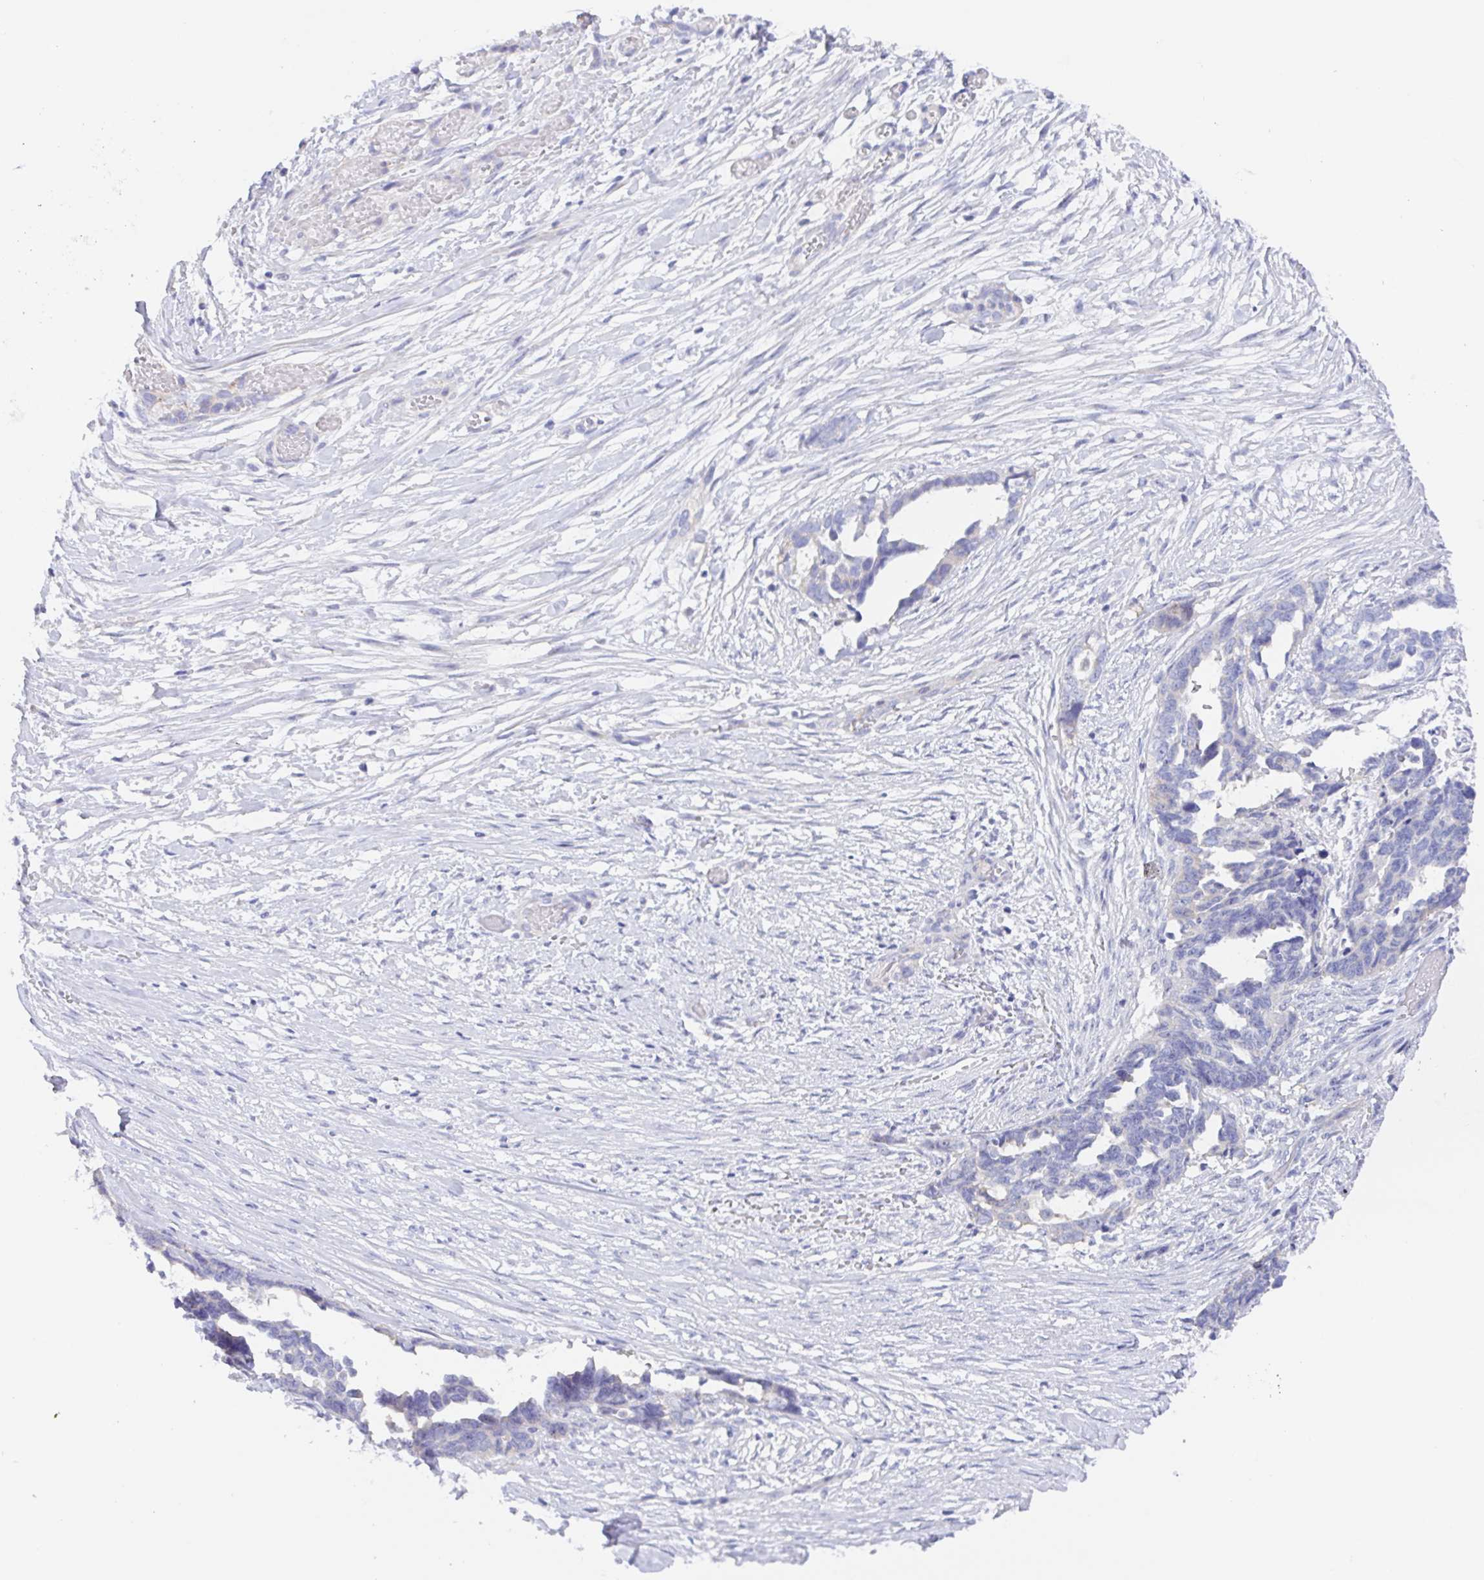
{"staining": {"intensity": "negative", "quantity": "none", "location": "none"}, "tissue": "ovarian cancer", "cell_type": "Tumor cells", "image_type": "cancer", "snomed": [{"axis": "morphology", "description": "Cystadenocarcinoma, serous, NOS"}, {"axis": "topography", "description": "Ovary"}], "caption": "Protein analysis of serous cystadenocarcinoma (ovarian) exhibits no significant staining in tumor cells. (Stains: DAB (3,3'-diaminobenzidine) IHC with hematoxylin counter stain, Microscopy: brightfield microscopy at high magnification).", "gene": "MUCL3", "patient": {"sex": "female", "age": 69}}